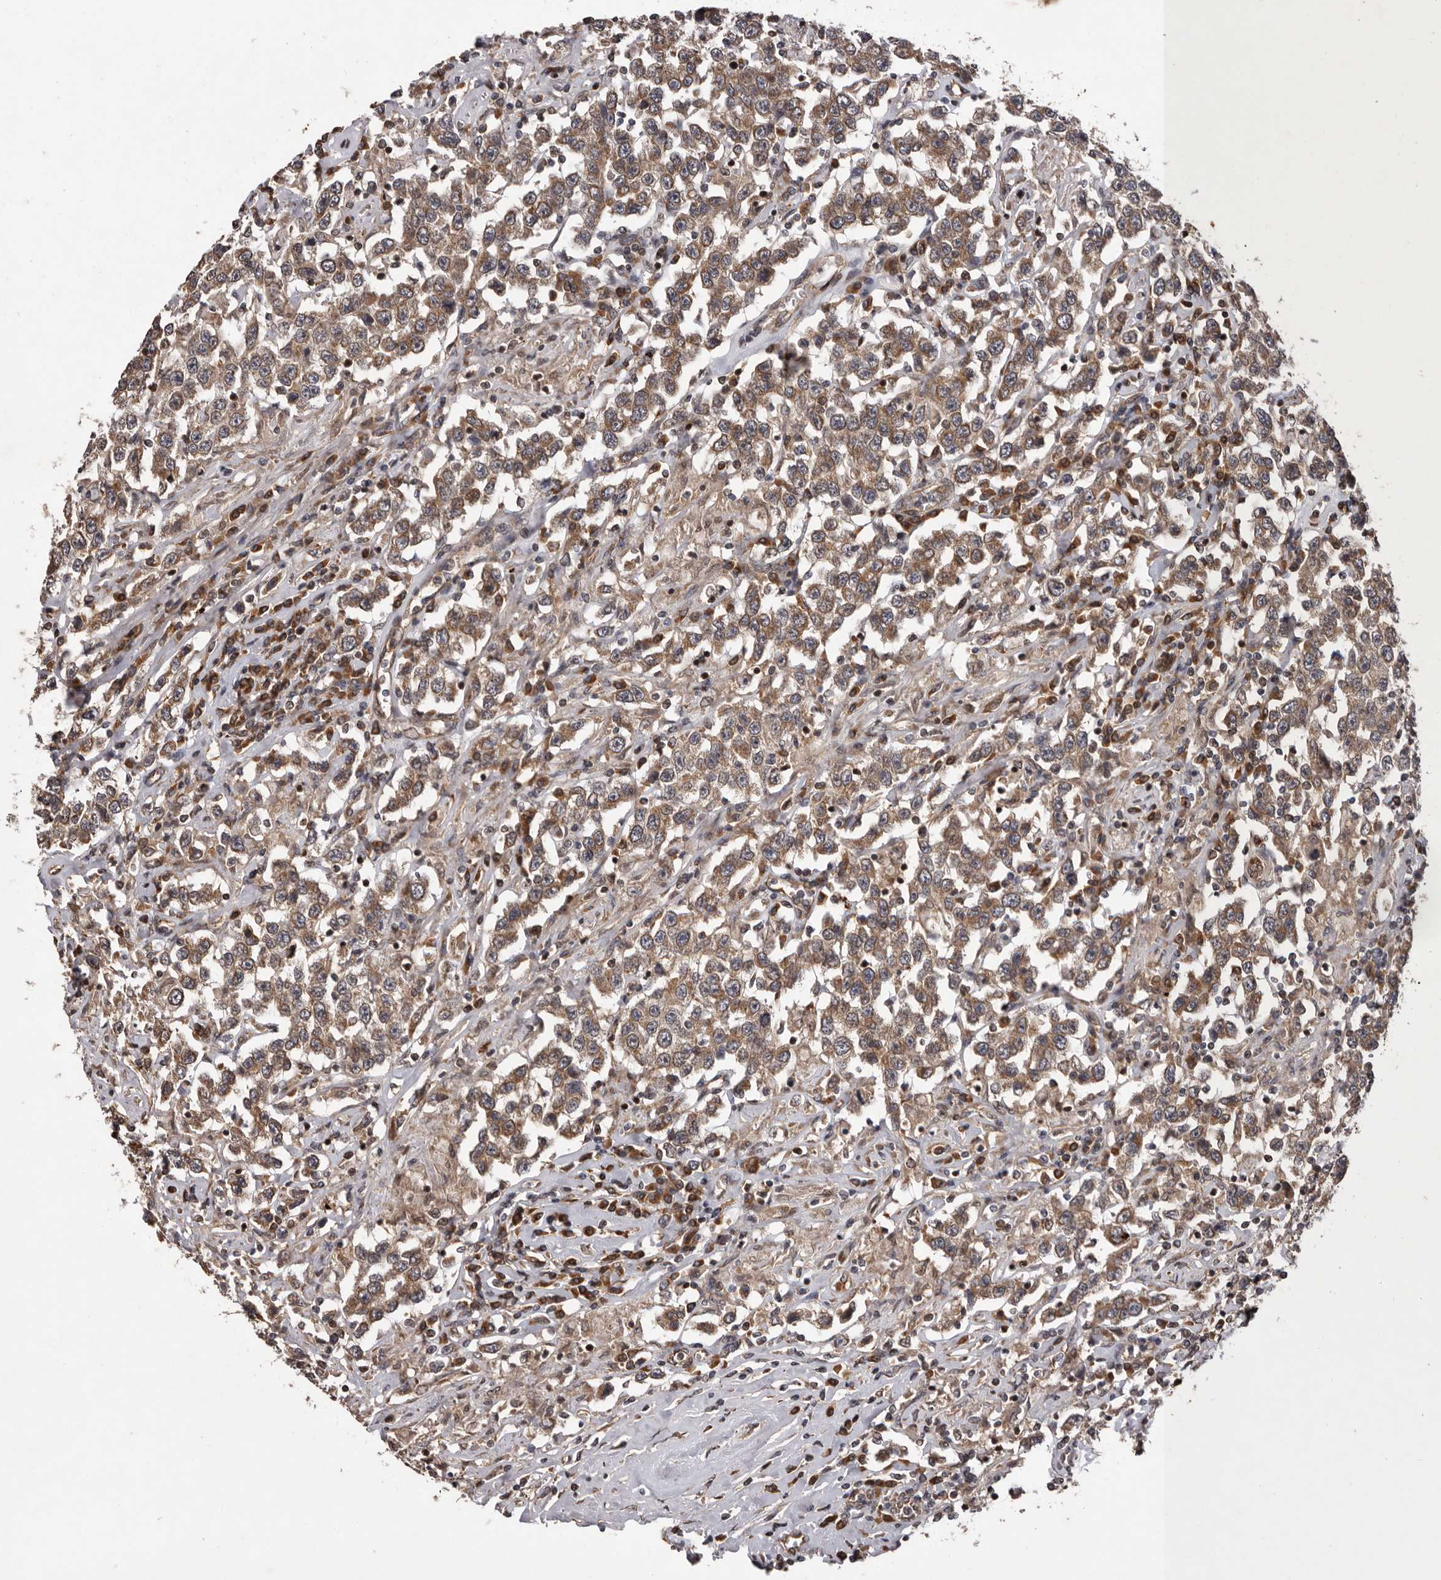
{"staining": {"intensity": "moderate", "quantity": ">75%", "location": "cytoplasmic/membranous"}, "tissue": "testis cancer", "cell_type": "Tumor cells", "image_type": "cancer", "snomed": [{"axis": "morphology", "description": "Seminoma, NOS"}, {"axis": "topography", "description": "Testis"}], "caption": "Moderate cytoplasmic/membranous protein staining is present in about >75% of tumor cells in testis seminoma. The staining is performed using DAB brown chromogen to label protein expression. The nuclei are counter-stained blue using hematoxylin.", "gene": "GADD45B", "patient": {"sex": "male", "age": 41}}